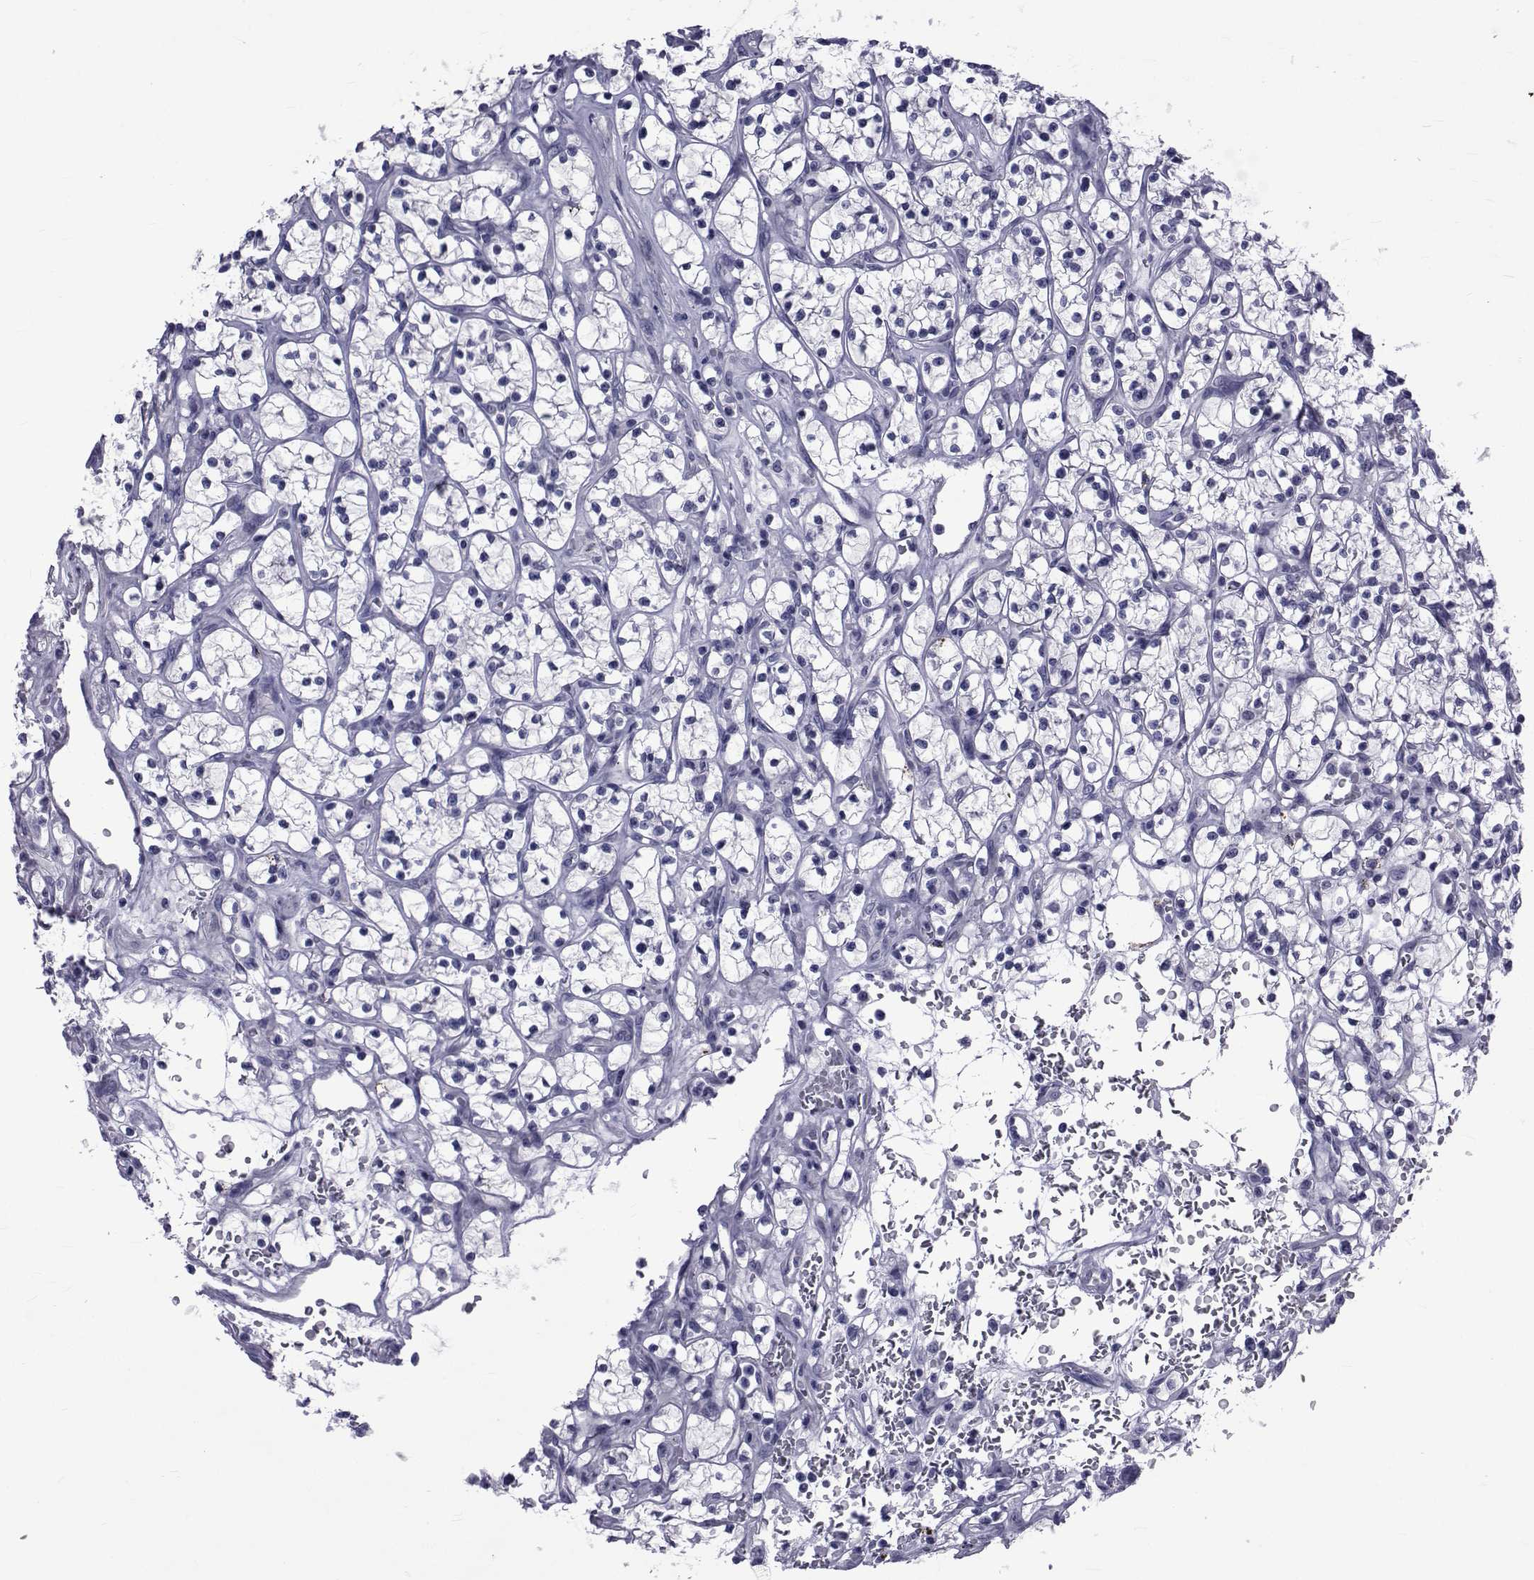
{"staining": {"intensity": "negative", "quantity": "none", "location": "none"}, "tissue": "renal cancer", "cell_type": "Tumor cells", "image_type": "cancer", "snomed": [{"axis": "morphology", "description": "Adenocarcinoma, NOS"}, {"axis": "topography", "description": "Kidney"}], "caption": "Adenocarcinoma (renal) was stained to show a protein in brown. There is no significant expression in tumor cells.", "gene": "GKAP1", "patient": {"sex": "female", "age": 64}}